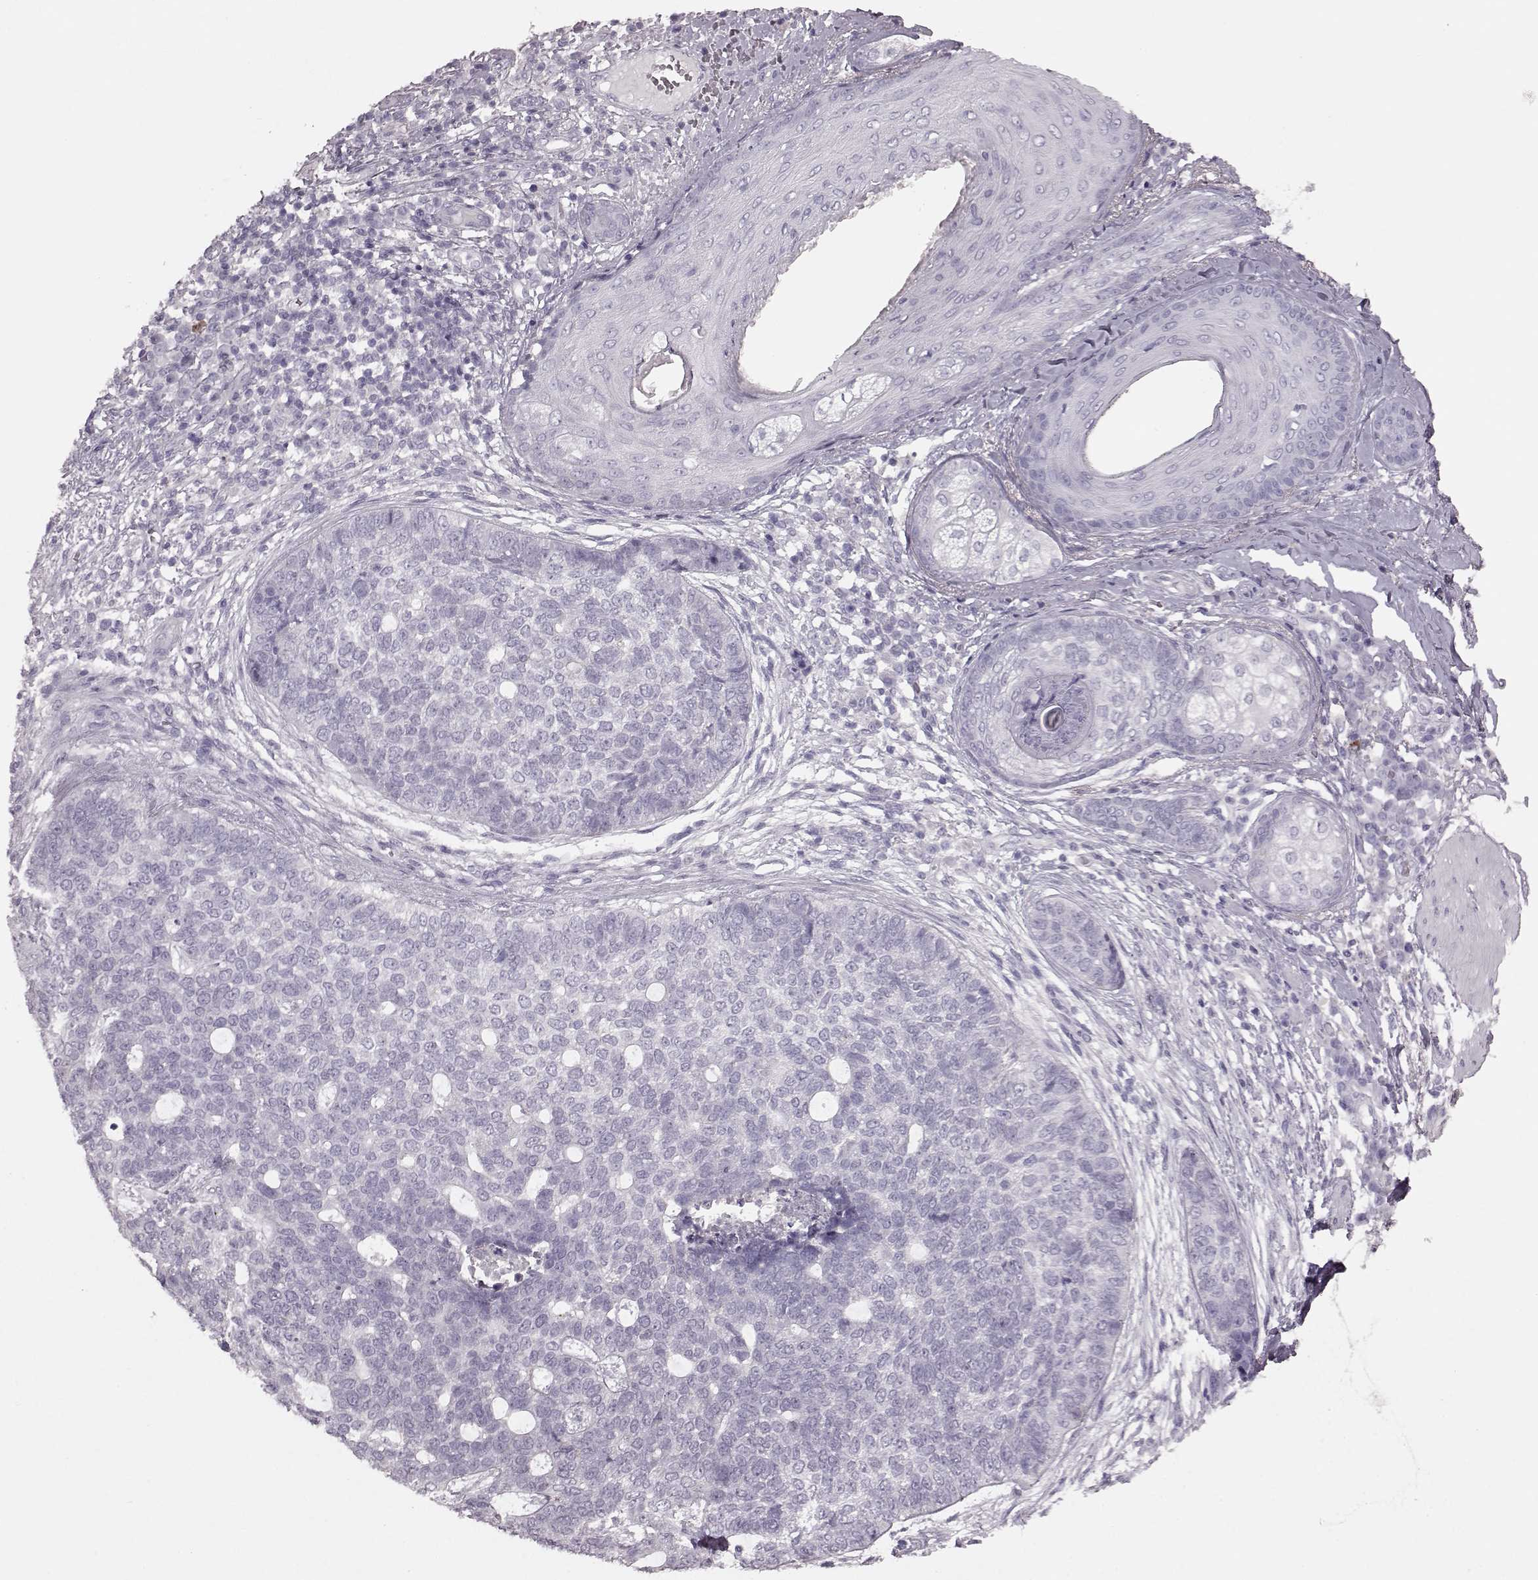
{"staining": {"intensity": "negative", "quantity": "none", "location": "none"}, "tissue": "skin cancer", "cell_type": "Tumor cells", "image_type": "cancer", "snomed": [{"axis": "morphology", "description": "Basal cell carcinoma"}, {"axis": "topography", "description": "Skin"}], "caption": "Immunohistochemistry (IHC) of basal cell carcinoma (skin) demonstrates no expression in tumor cells.", "gene": "CRYBA2", "patient": {"sex": "female", "age": 69}}